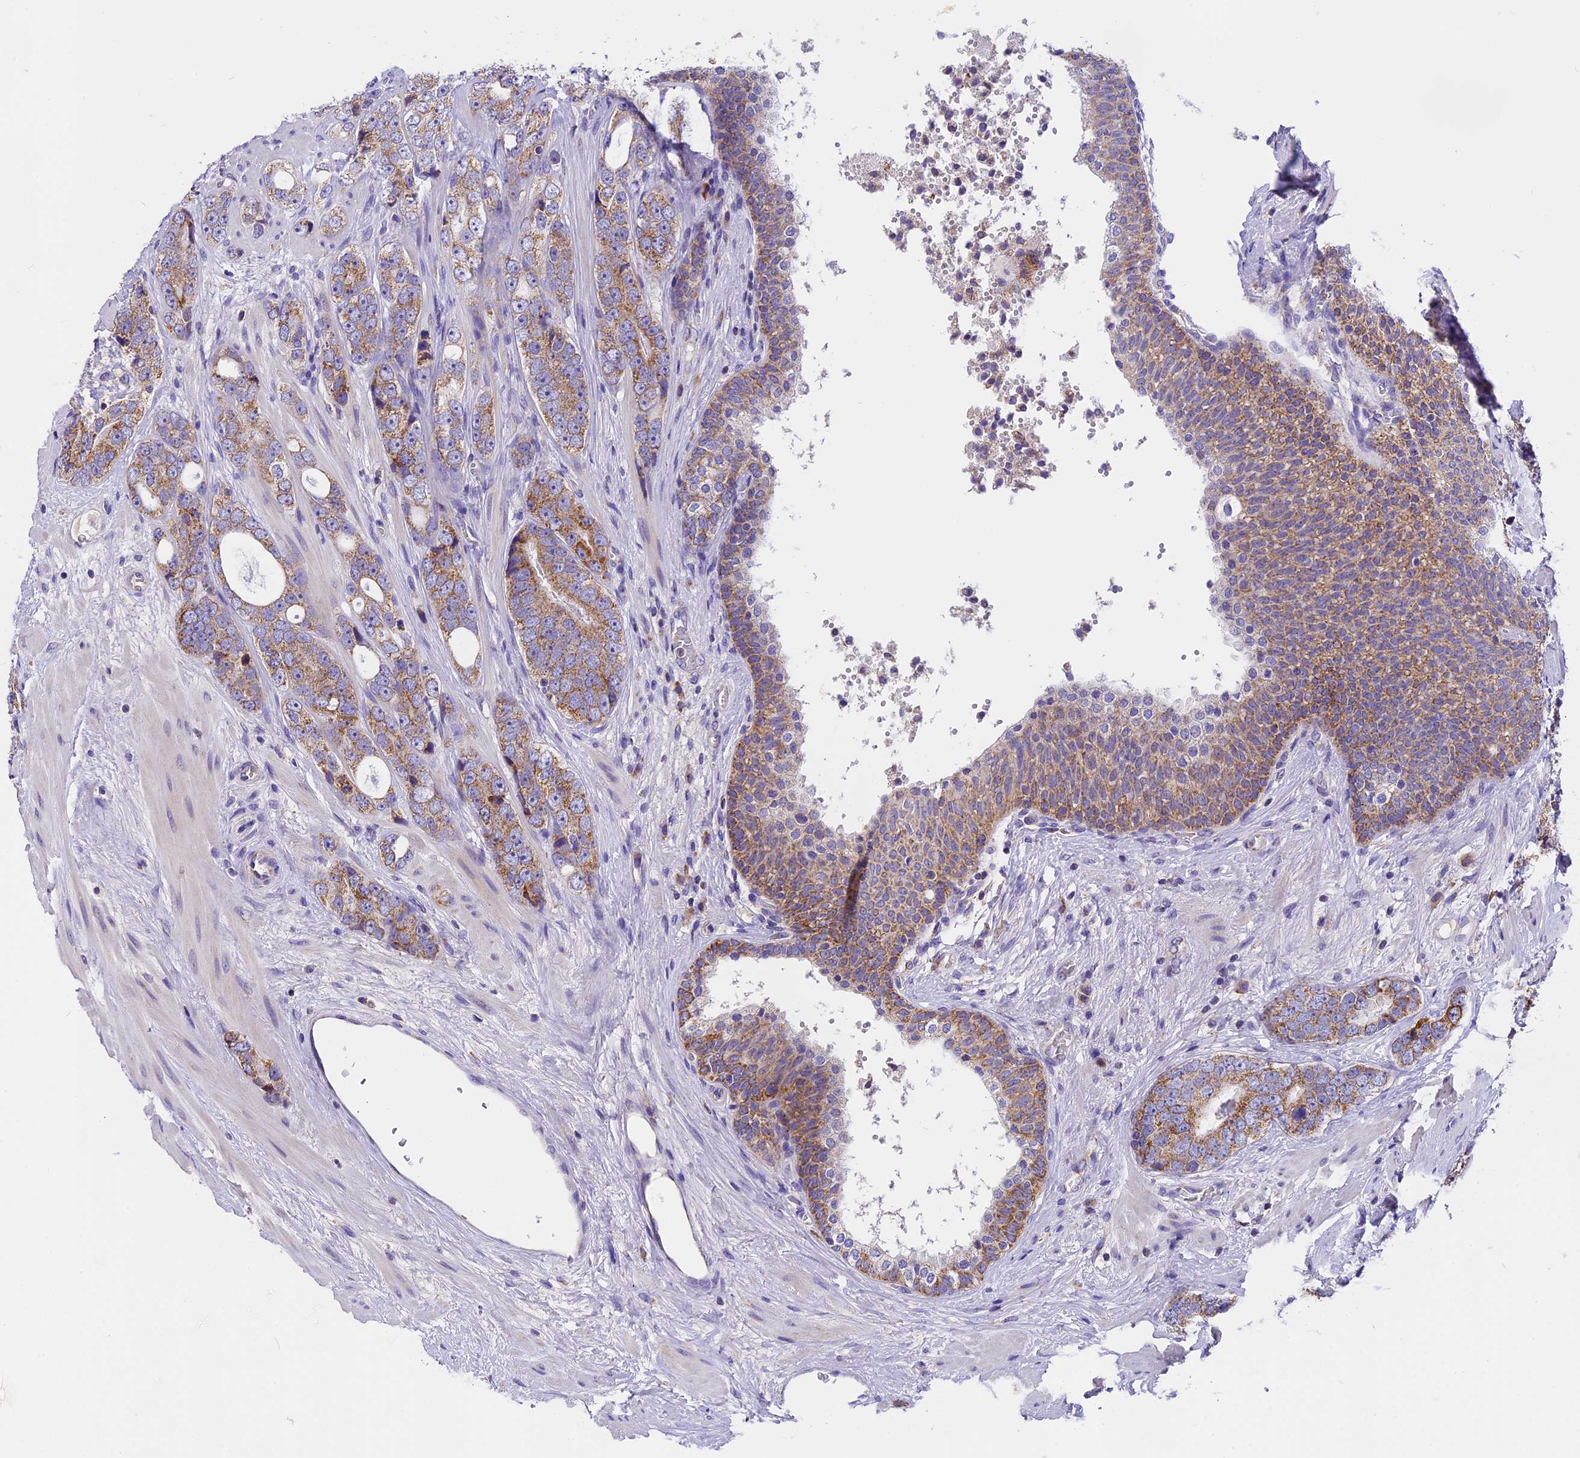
{"staining": {"intensity": "moderate", "quantity": ">75%", "location": "cytoplasmic/membranous"}, "tissue": "prostate cancer", "cell_type": "Tumor cells", "image_type": "cancer", "snomed": [{"axis": "morphology", "description": "Adenocarcinoma, High grade"}, {"axis": "topography", "description": "Prostate"}], "caption": "IHC image of neoplastic tissue: human prostate cancer stained using immunohistochemistry displays medium levels of moderate protein expression localized specifically in the cytoplasmic/membranous of tumor cells, appearing as a cytoplasmic/membranous brown color.", "gene": "MGME1", "patient": {"sex": "male", "age": 56}}